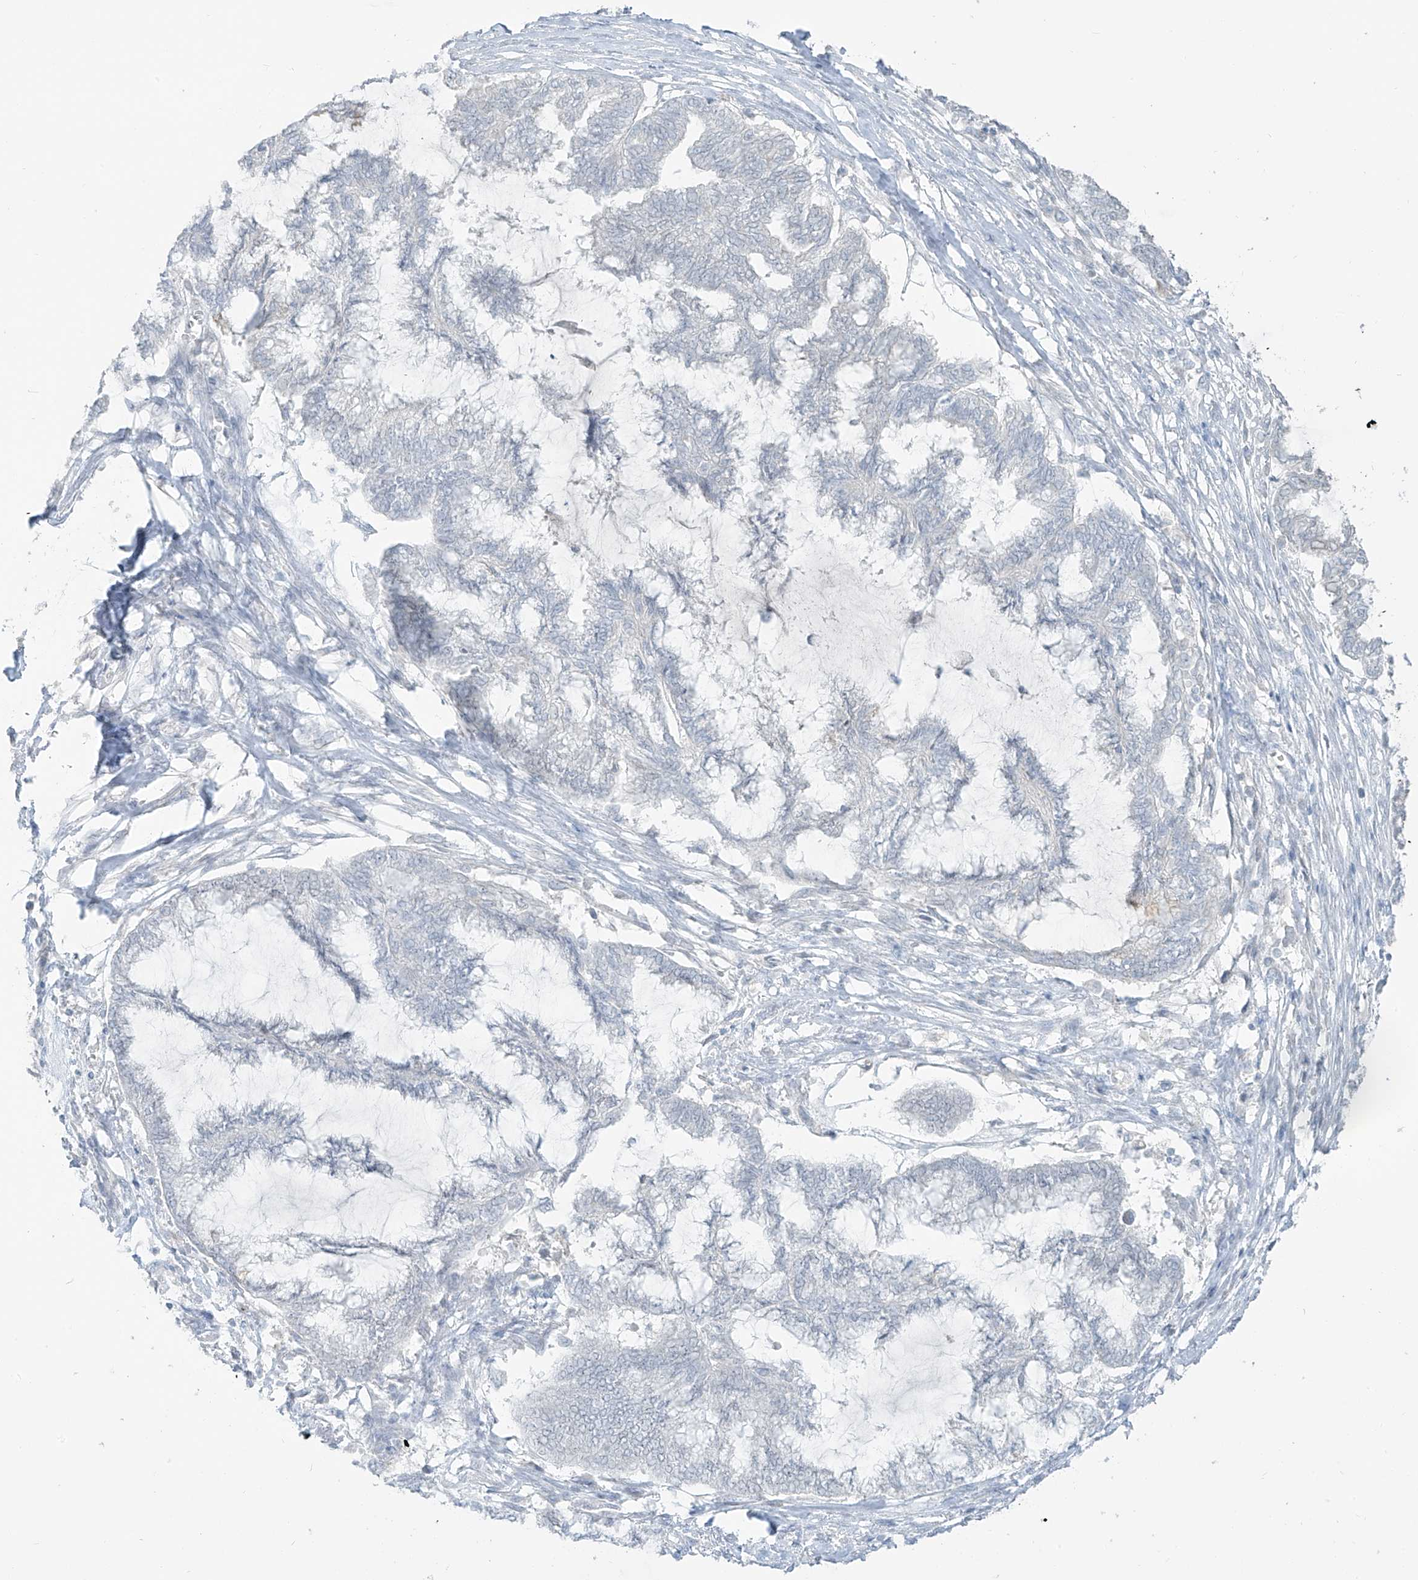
{"staining": {"intensity": "negative", "quantity": "none", "location": "none"}, "tissue": "endometrial cancer", "cell_type": "Tumor cells", "image_type": "cancer", "snomed": [{"axis": "morphology", "description": "Adenocarcinoma, NOS"}, {"axis": "topography", "description": "Endometrium"}], "caption": "Adenocarcinoma (endometrial) was stained to show a protein in brown. There is no significant staining in tumor cells.", "gene": "PRDM6", "patient": {"sex": "female", "age": 86}}